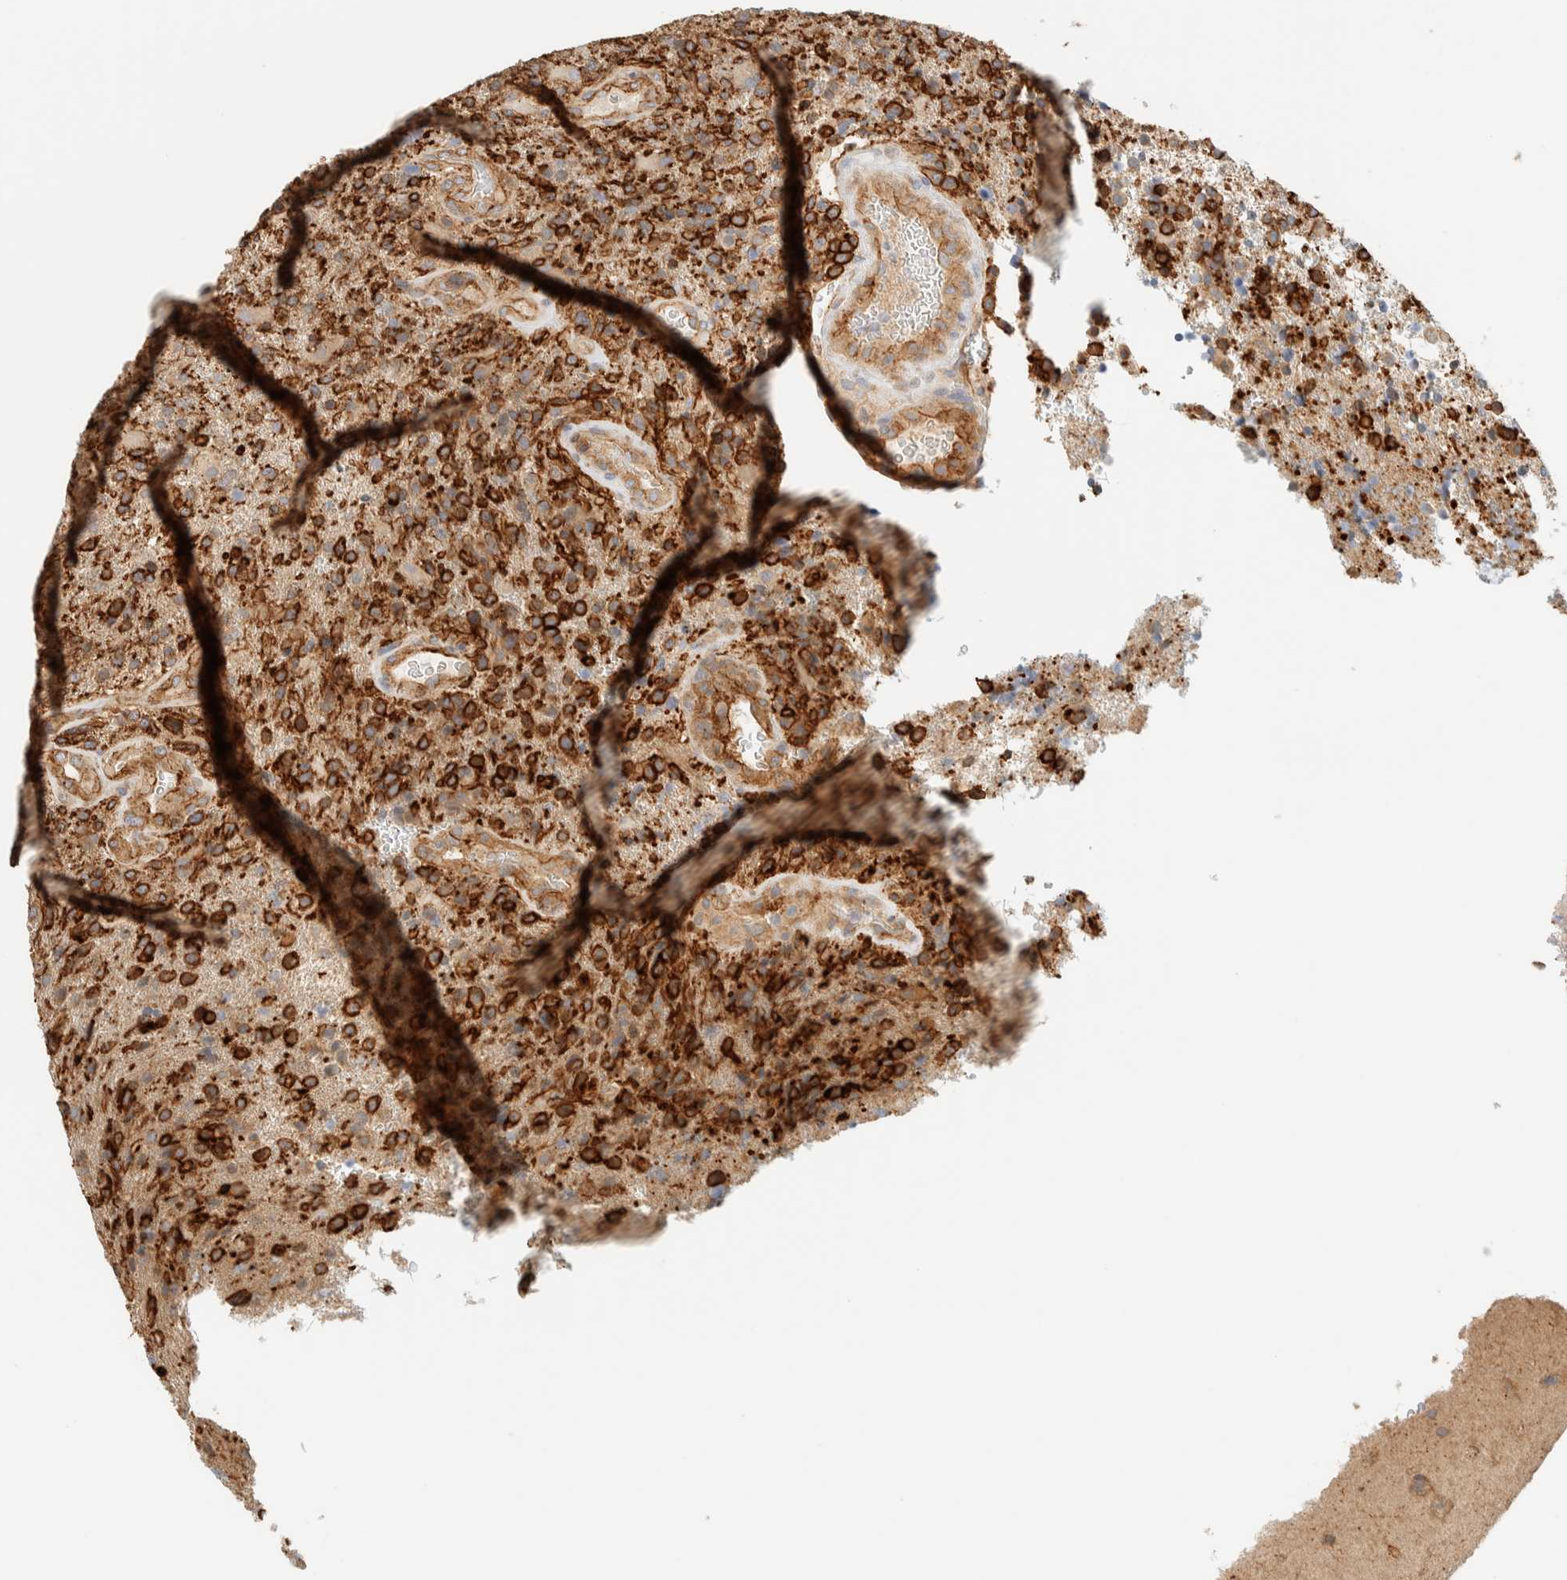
{"staining": {"intensity": "weak", "quantity": ">75%", "location": "cytoplasmic/membranous"}, "tissue": "glioma", "cell_type": "Tumor cells", "image_type": "cancer", "snomed": [{"axis": "morphology", "description": "Glioma, malignant, High grade"}, {"axis": "topography", "description": "Brain"}], "caption": "Protein expression analysis of human glioma reveals weak cytoplasmic/membranous expression in approximately >75% of tumor cells.", "gene": "LIMA1", "patient": {"sex": "male", "age": 72}}